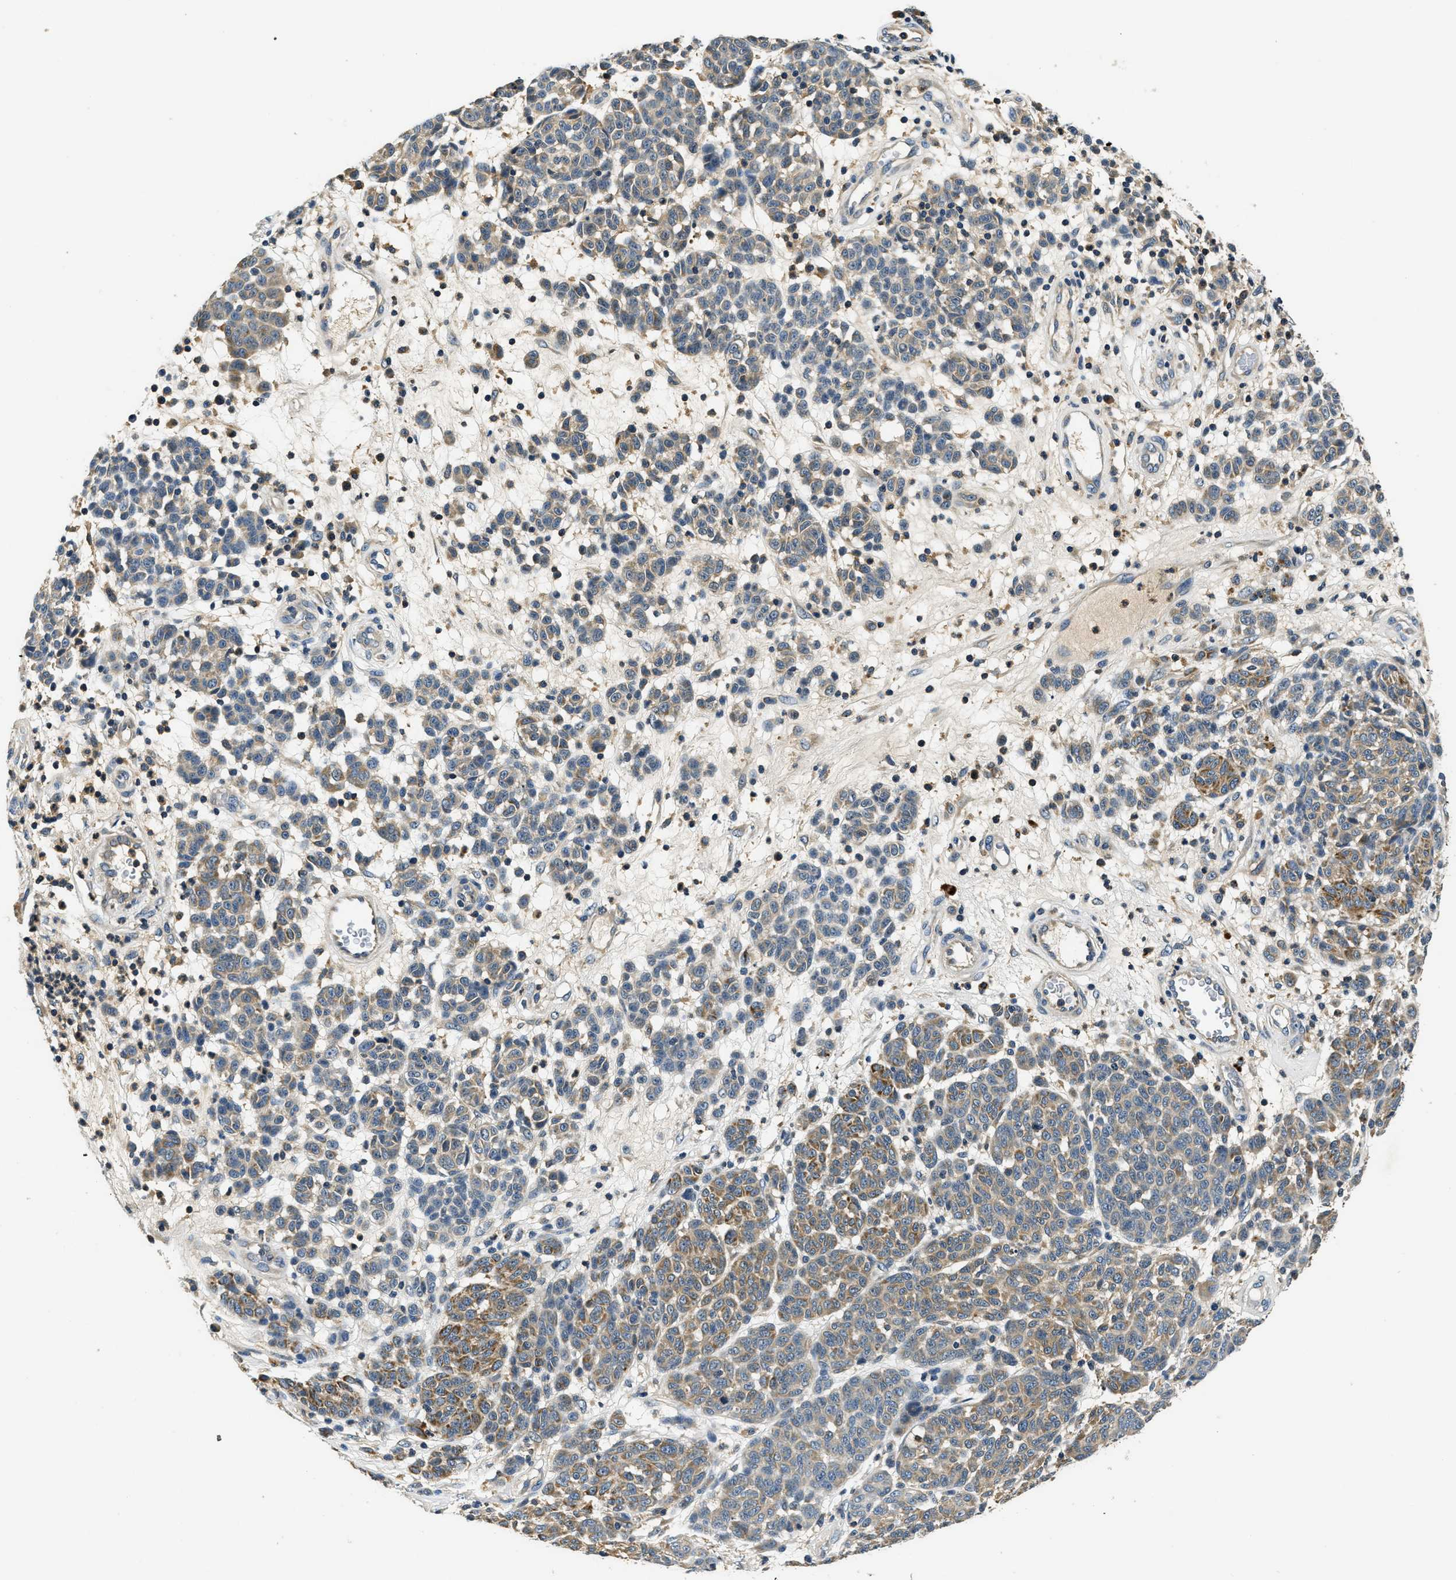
{"staining": {"intensity": "moderate", "quantity": "25%-75%", "location": "cytoplasmic/membranous"}, "tissue": "melanoma", "cell_type": "Tumor cells", "image_type": "cancer", "snomed": [{"axis": "morphology", "description": "Malignant melanoma, NOS"}, {"axis": "topography", "description": "Skin"}], "caption": "A brown stain shows moderate cytoplasmic/membranous expression of a protein in human malignant melanoma tumor cells. (DAB (3,3'-diaminobenzidine) IHC, brown staining for protein, blue staining for nuclei).", "gene": "RESF1", "patient": {"sex": "male", "age": 59}}